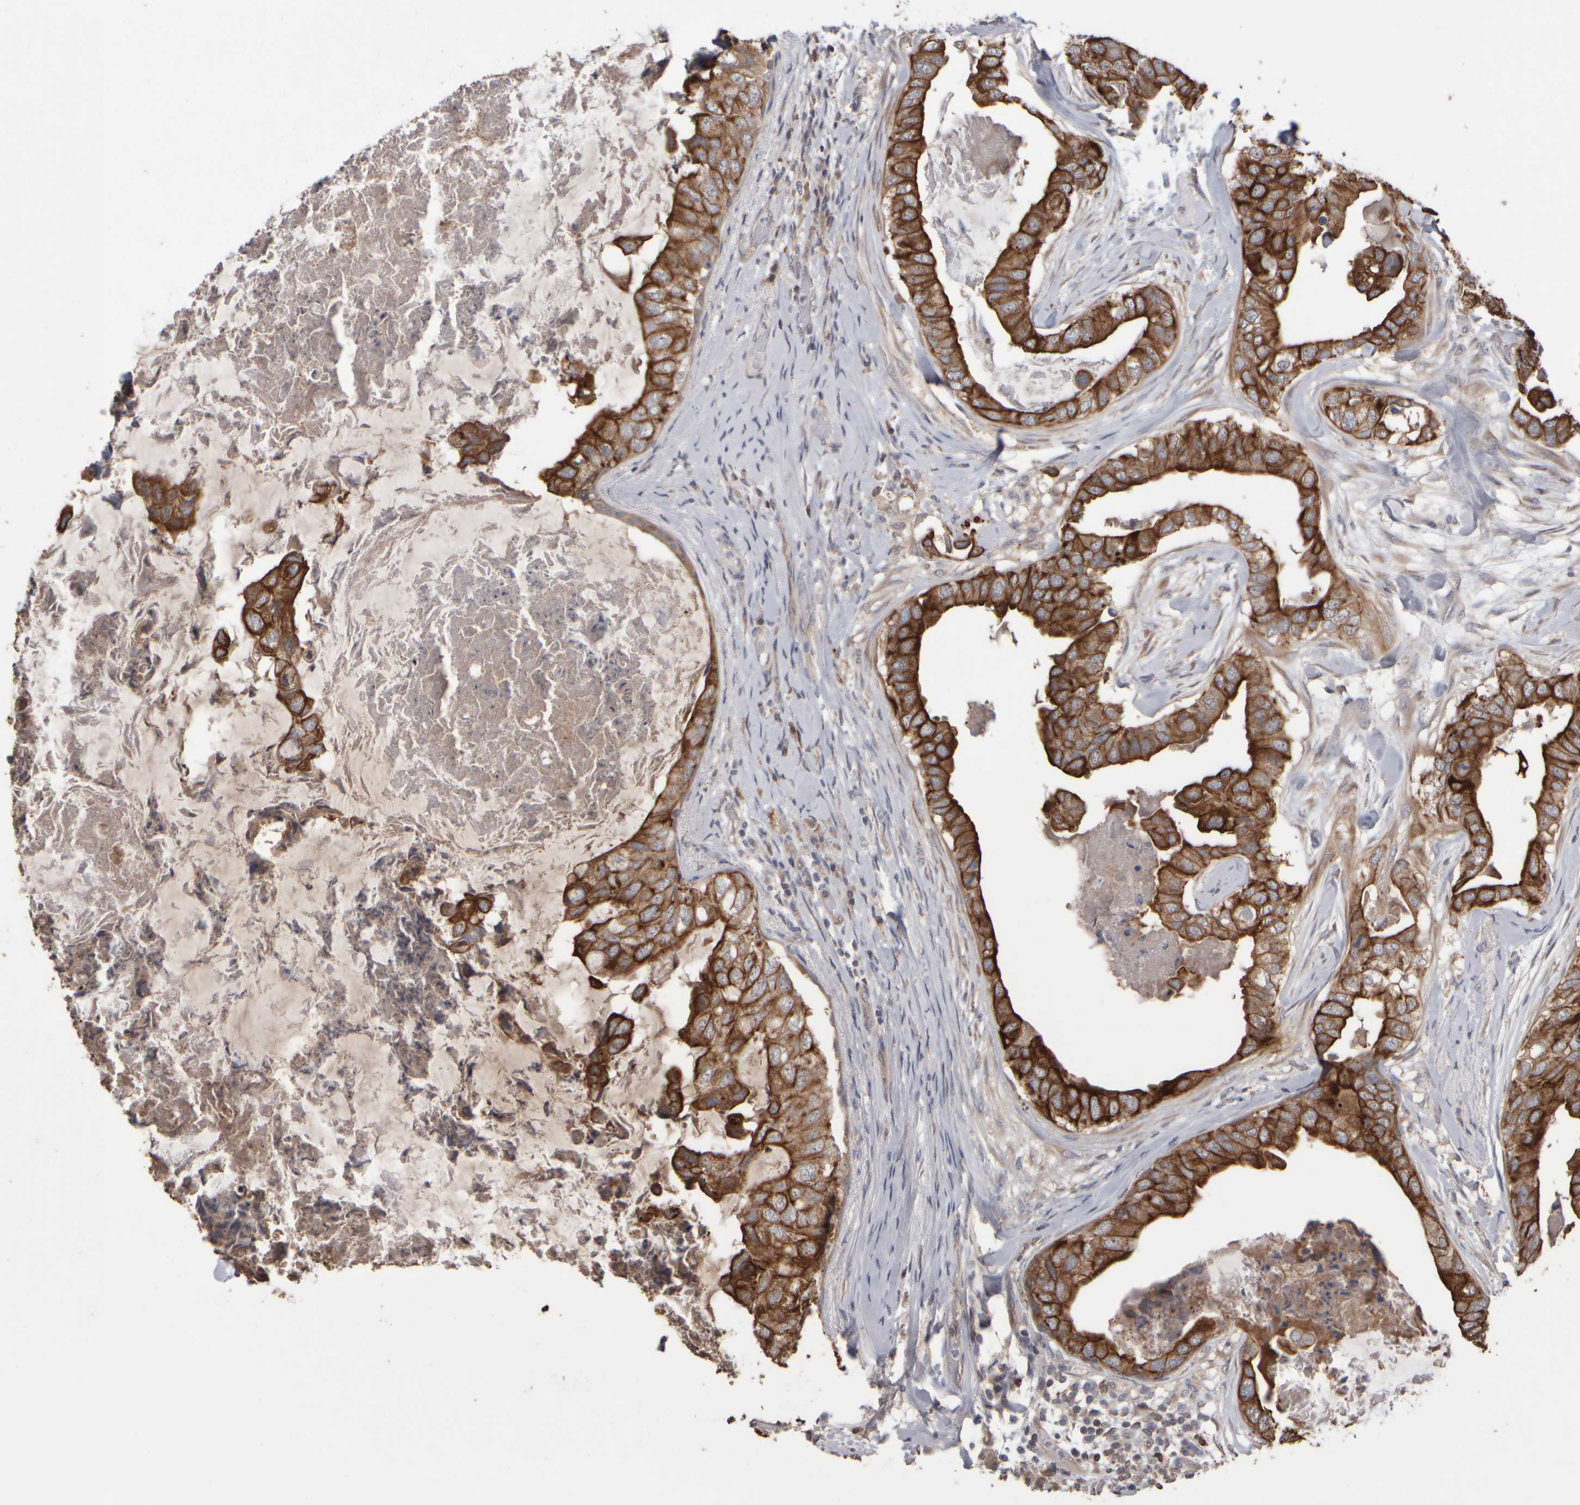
{"staining": {"intensity": "strong", "quantity": ">75%", "location": "cytoplasmic/membranous"}, "tissue": "breast cancer", "cell_type": "Tumor cells", "image_type": "cancer", "snomed": [{"axis": "morphology", "description": "Duct carcinoma"}, {"axis": "topography", "description": "Breast"}], "caption": "An image of breast cancer stained for a protein reveals strong cytoplasmic/membranous brown staining in tumor cells.", "gene": "EPHX2", "patient": {"sex": "female", "age": 40}}